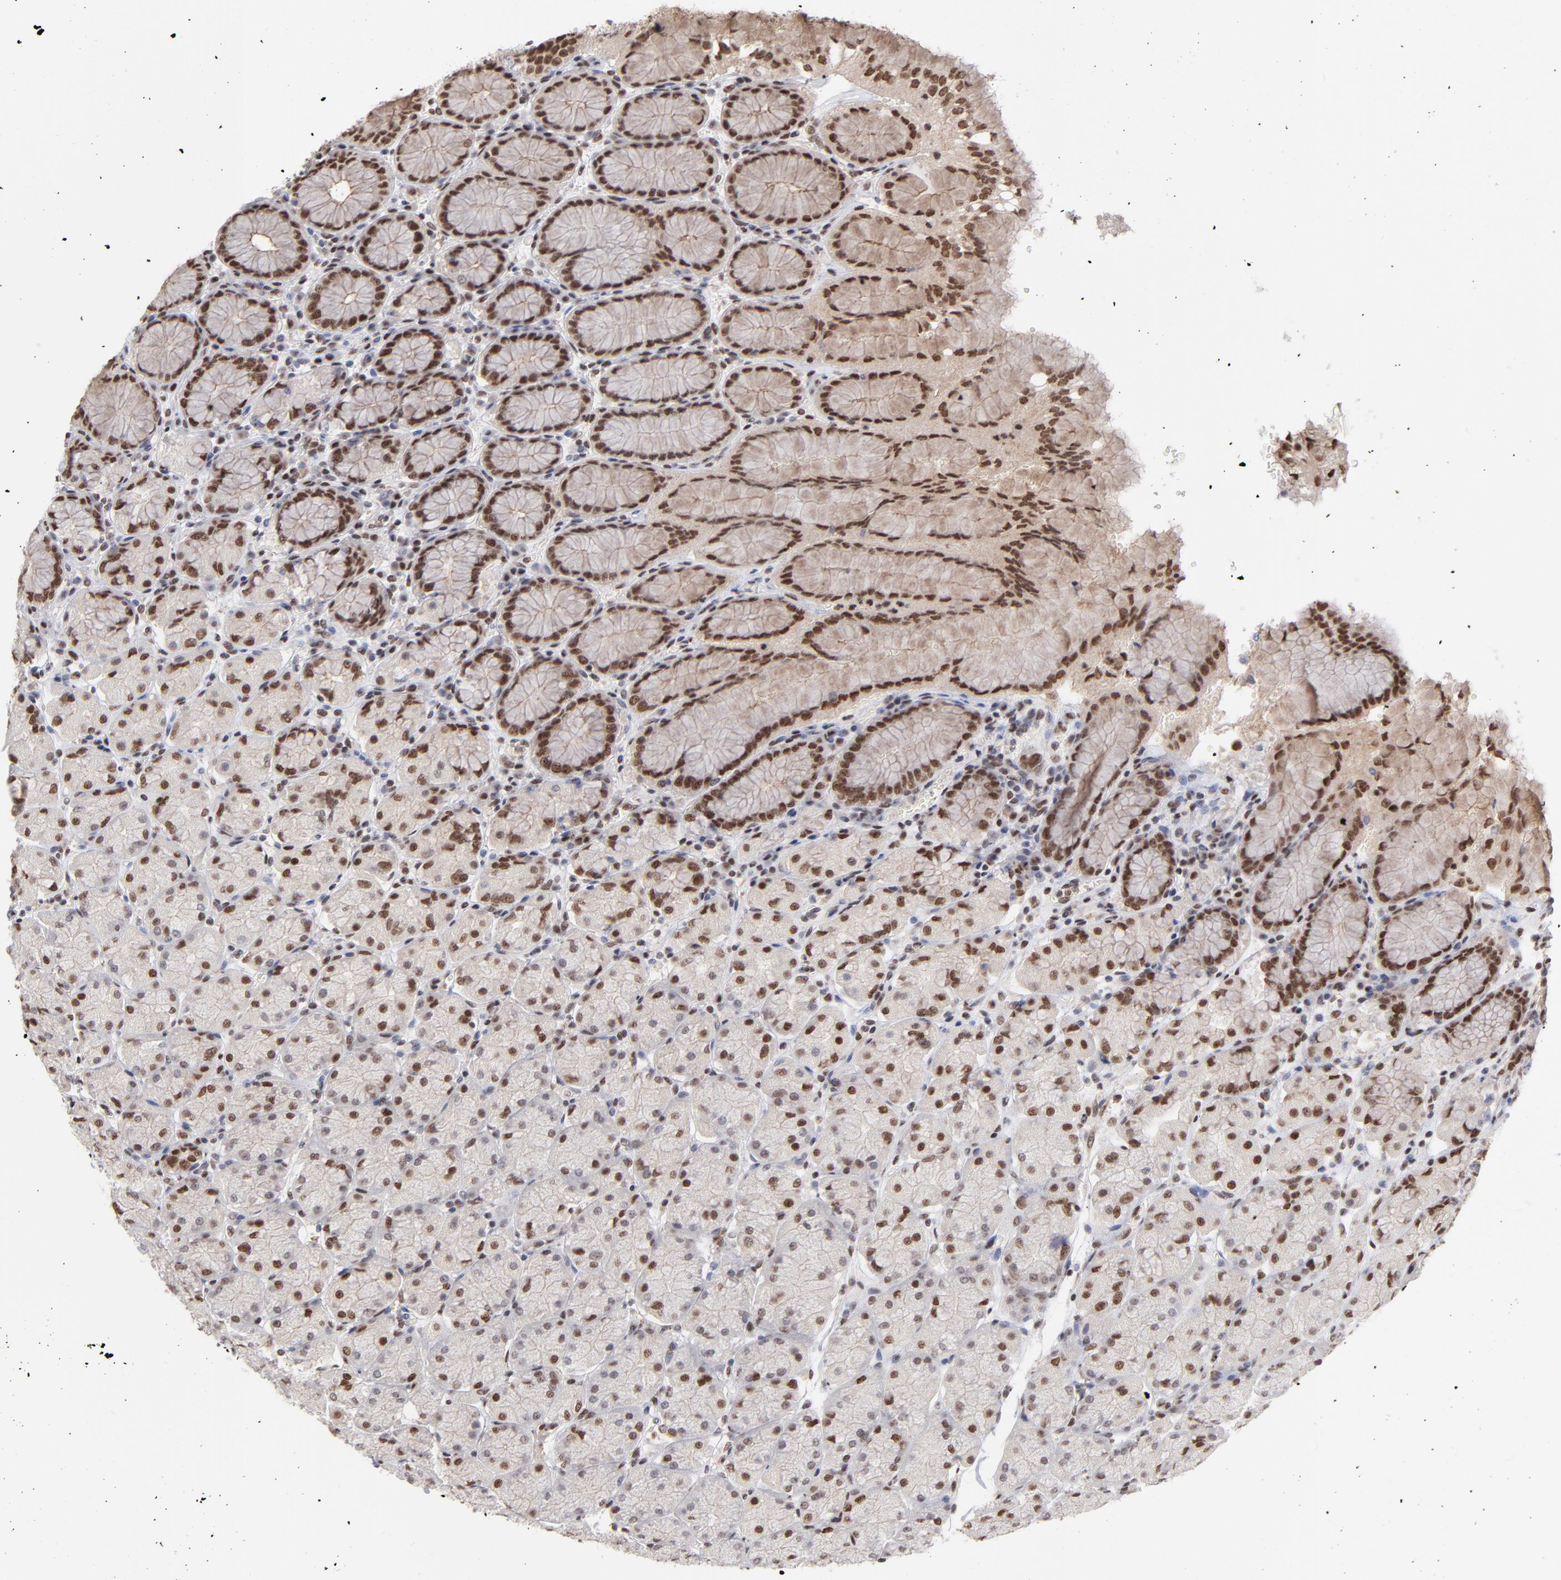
{"staining": {"intensity": "strong", "quantity": ">75%", "location": "cytoplasmic/membranous,nuclear"}, "tissue": "stomach", "cell_type": "Glandular cells", "image_type": "normal", "snomed": [{"axis": "morphology", "description": "Normal tissue, NOS"}, {"axis": "topography", "description": "Stomach, upper"}, {"axis": "topography", "description": "Stomach"}], "caption": "Protein expression analysis of unremarkable stomach displays strong cytoplasmic/membranous,nuclear expression in about >75% of glandular cells.", "gene": "ZNF3", "patient": {"sex": "male", "age": 76}}